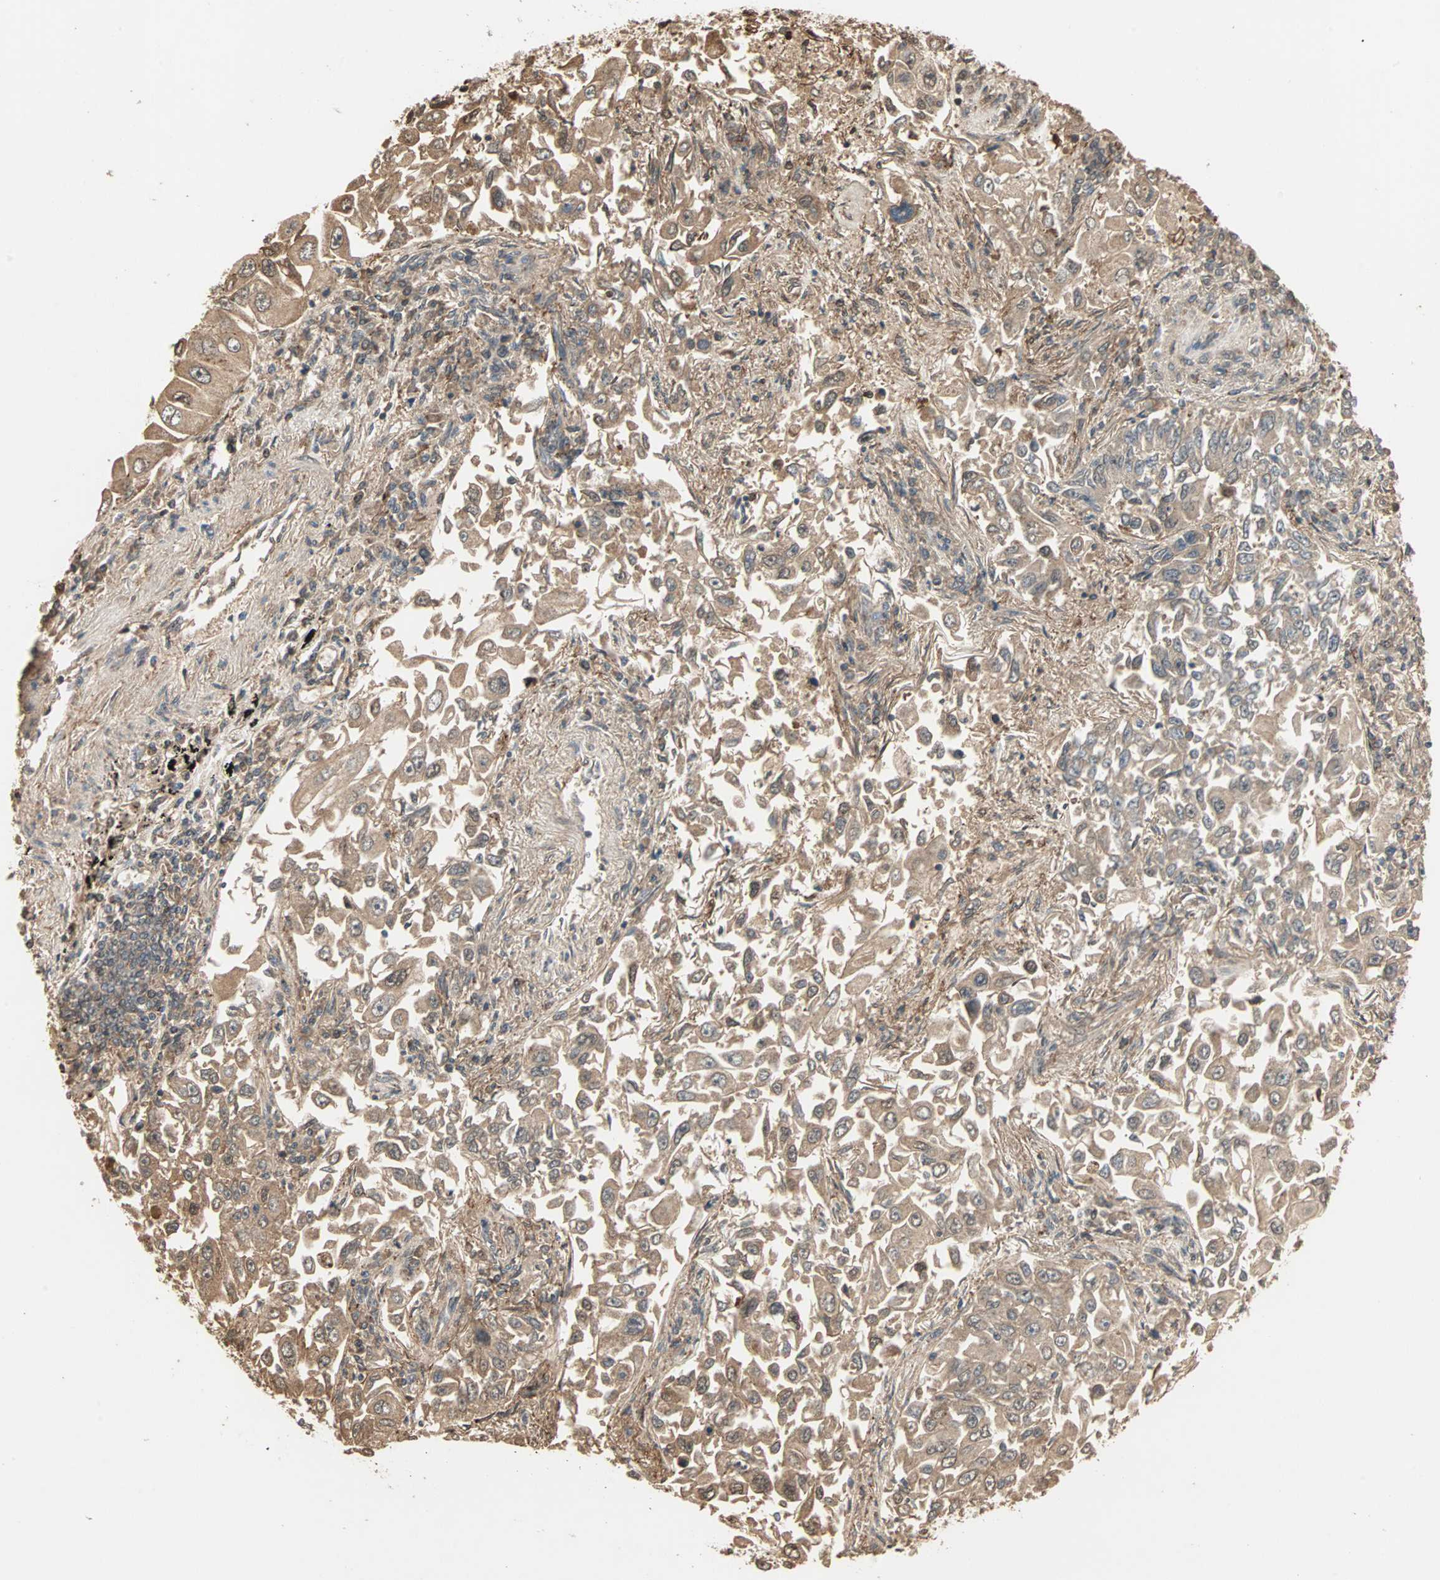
{"staining": {"intensity": "moderate", "quantity": ">75%", "location": "cytoplasmic/membranous"}, "tissue": "lung cancer", "cell_type": "Tumor cells", "image_type": "cancer", "snomed": [{"axis": "morphology", "description": "Adenocarcinoma, NOS"}, {"axis": "topography", "description": "Lung"}], "caption": "High-magnification brightfield microscopy of lung adenocarcinoma stained with DAB (brown) and counterstained with hematoxylin (blue). tumor cells exhibit moderate cytoplasmic/membranous staining is identified in approximately>75% of cells. (DAB IHC with brightfield microscopy, high magnification).", "gene": "DRG2", "patient": {"sex": "male", "age": 84}}